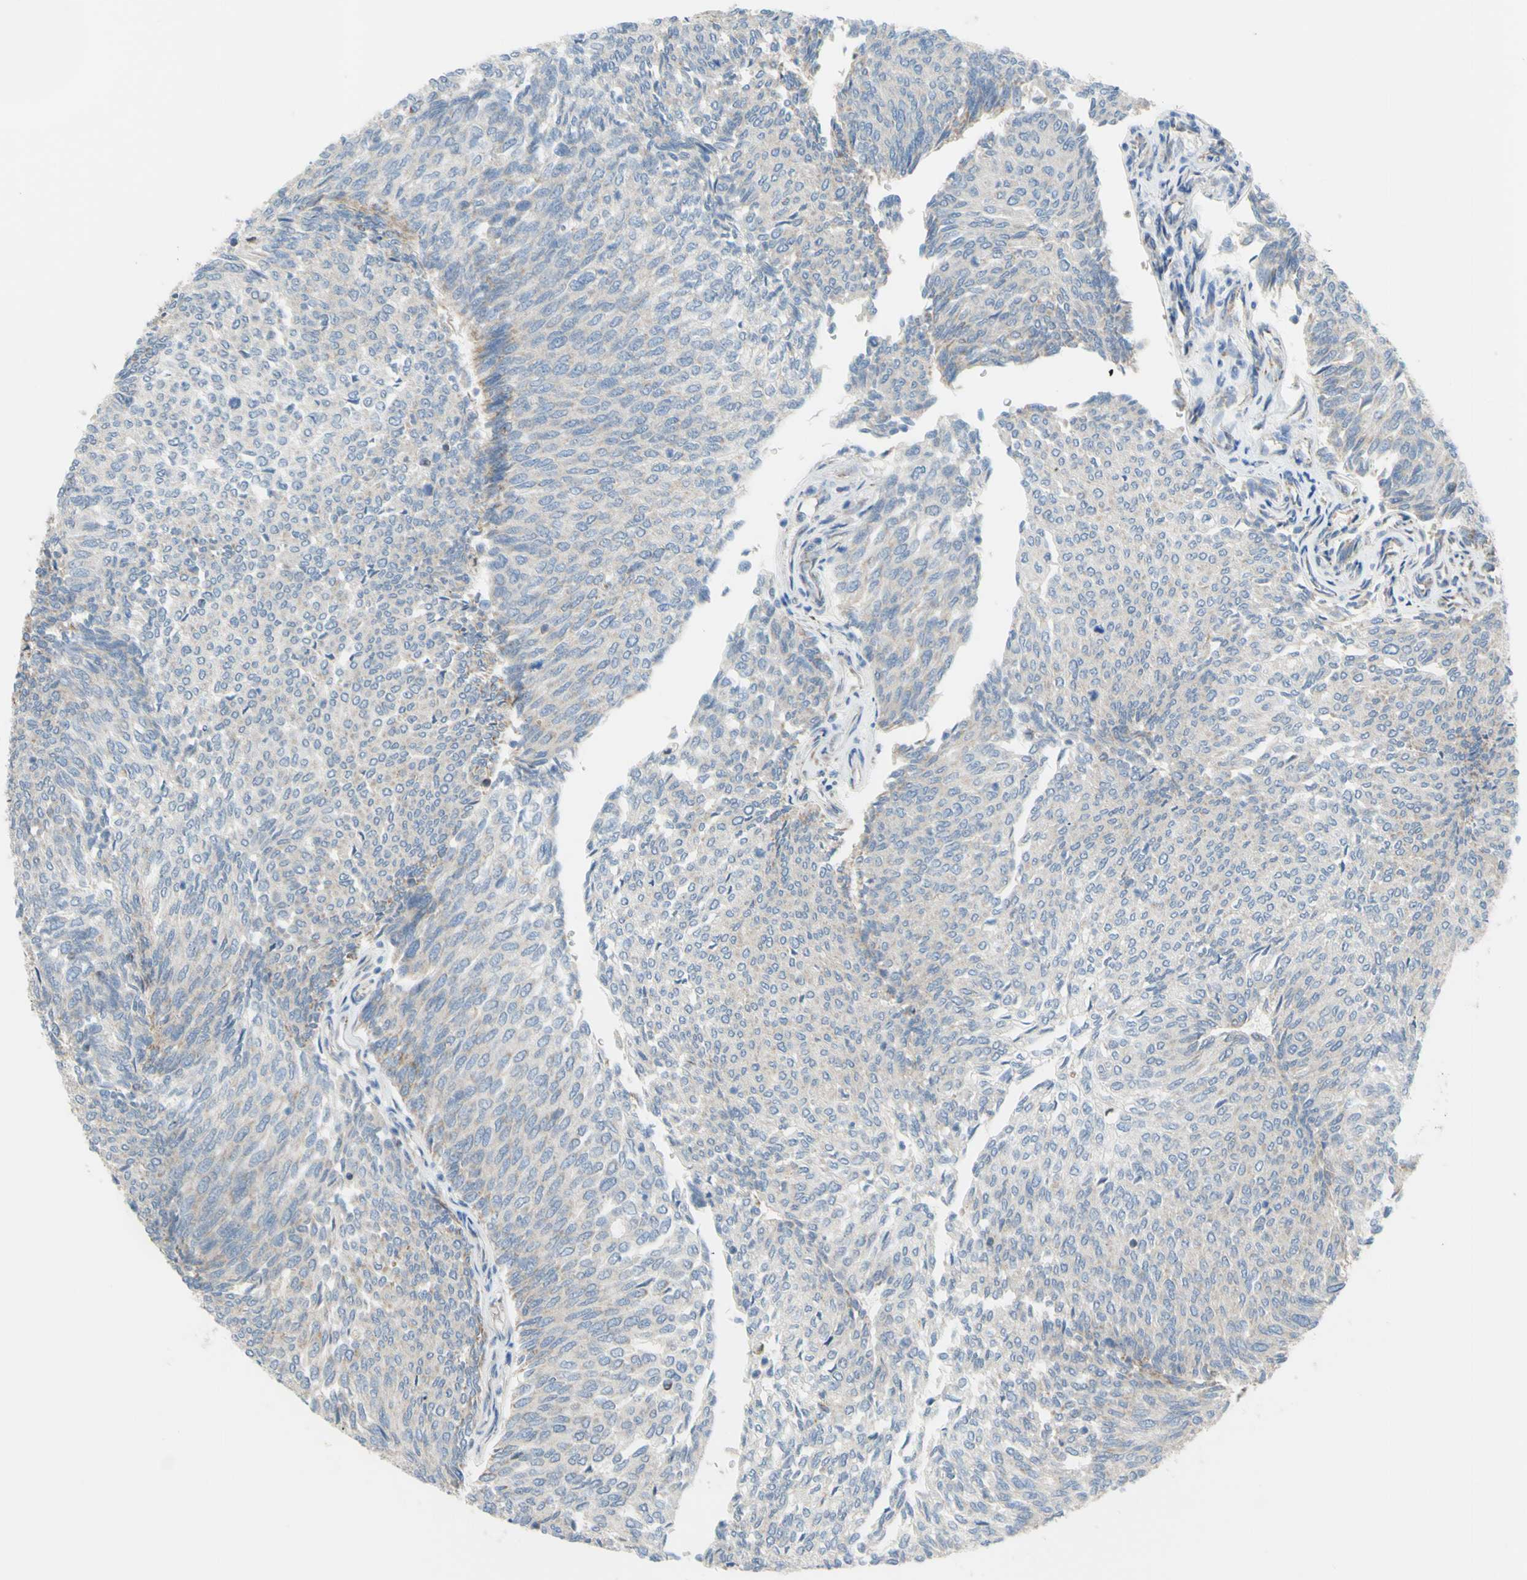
{"staining": {"intensity": "negative", "quantity": "none", "location": "none"}, "tissue": "urothelial cancer", "cell_type": "Tumor cells", "image_type": "cancer", "snomed": [{"axis": "morphology", "description": "Urothelial carcinoma, Low grade"}, {"axis": "topography", "description": "Urinary bladder"}], "caption": "Immunohistochemistry (IHC) of low-grade urothelial carcinoma shows no staining in tumor cells.", "gene": "GLT8D1", "patient": {"sex": "female", "age": 79}}